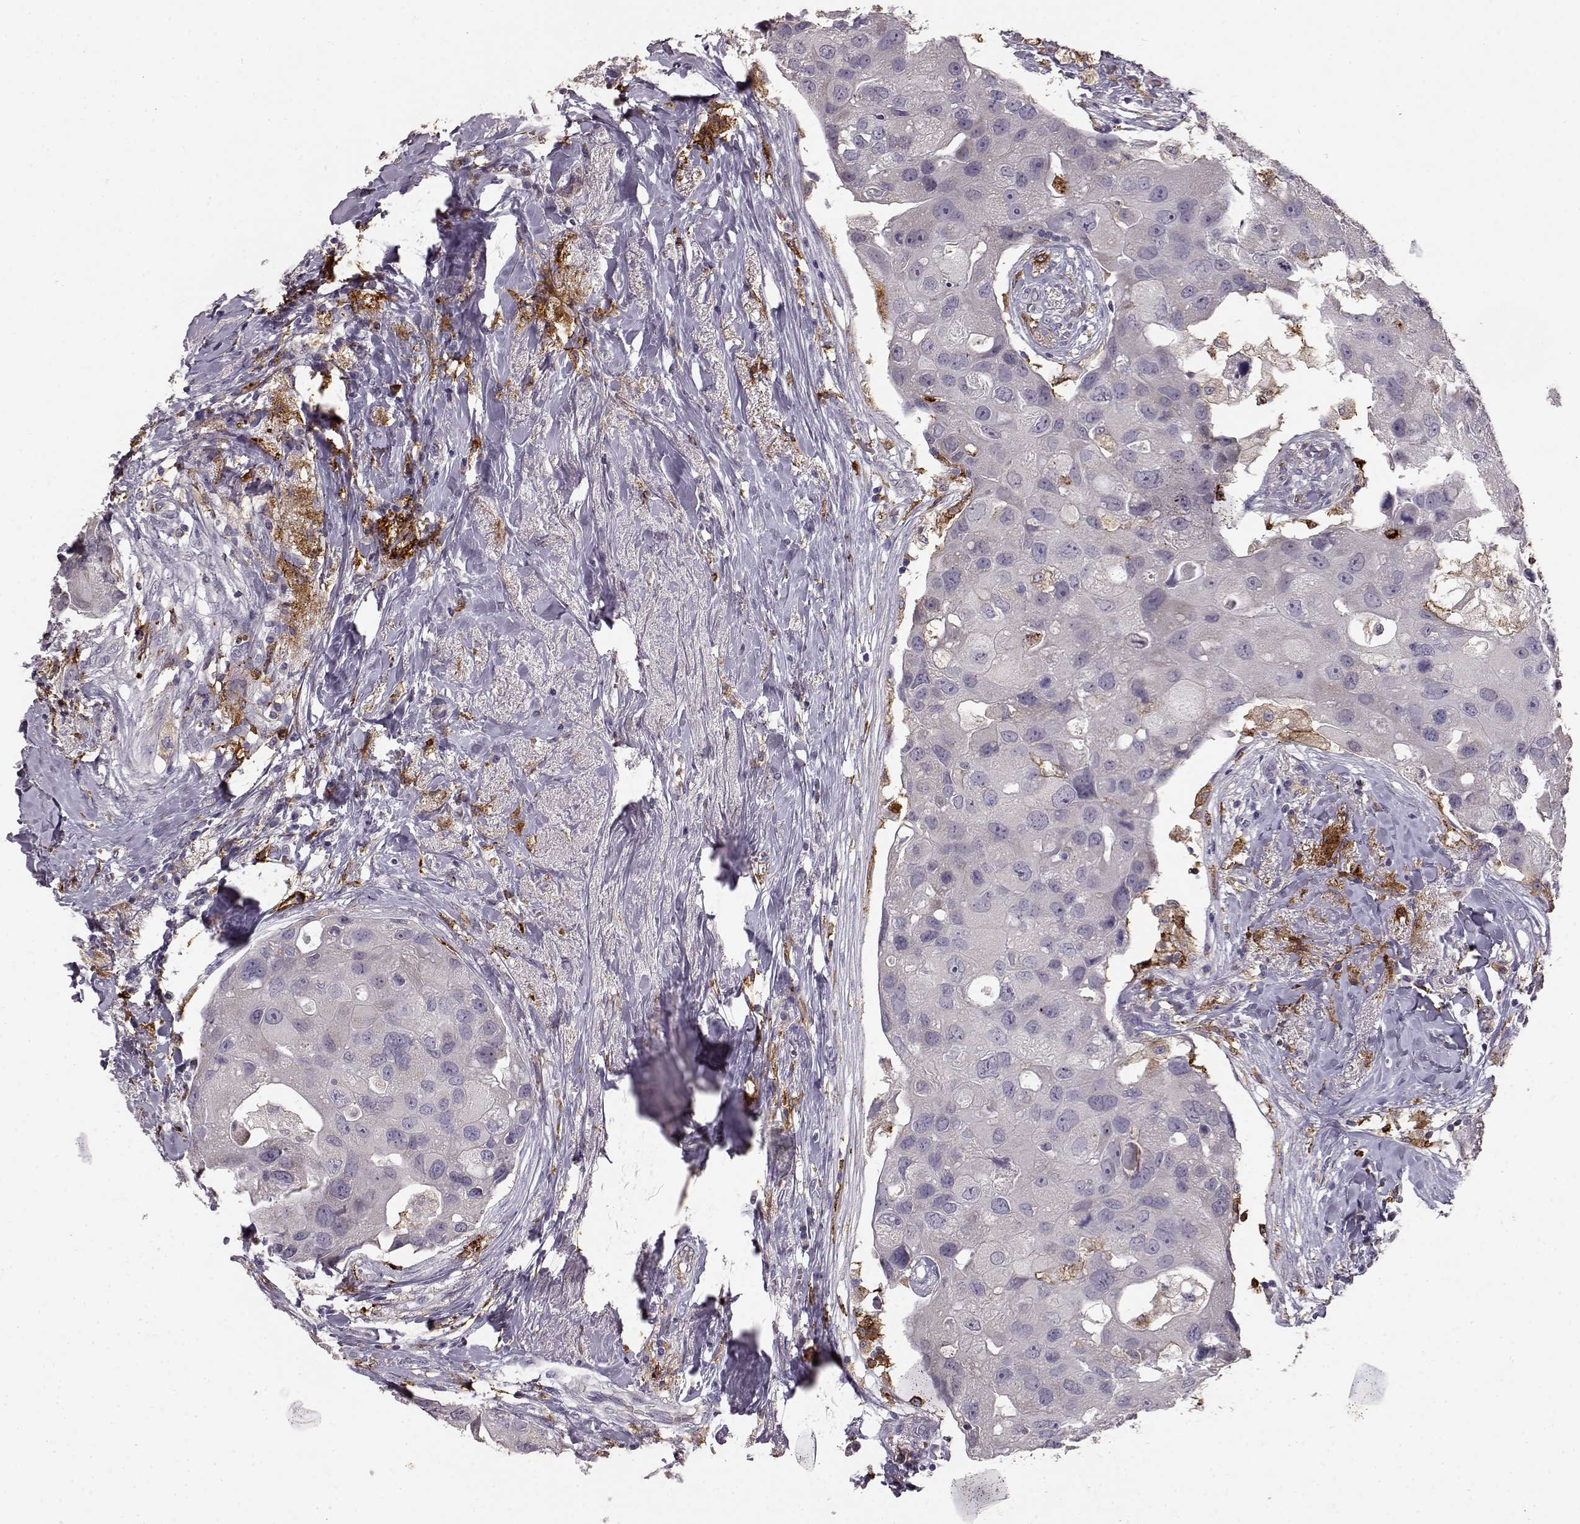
{"staining": {"intensity": "negative", "quantity": "none", "location": "none"}, "tissue": "breast cancer", "cell_type": "Tumor cells", "image_type": "cancer", "snomed": [{"axis": "morphology", "description": "Duct carcinoma"}, {"axis": "topography", "description": "Breast"}], "caption": "This is an IHC histopathology image of infiltrating ductal carcinoma (breast). There is no staining in tumor cells.", "gene": "CCNF", "patient": {"sex": "female", "age": 43}}